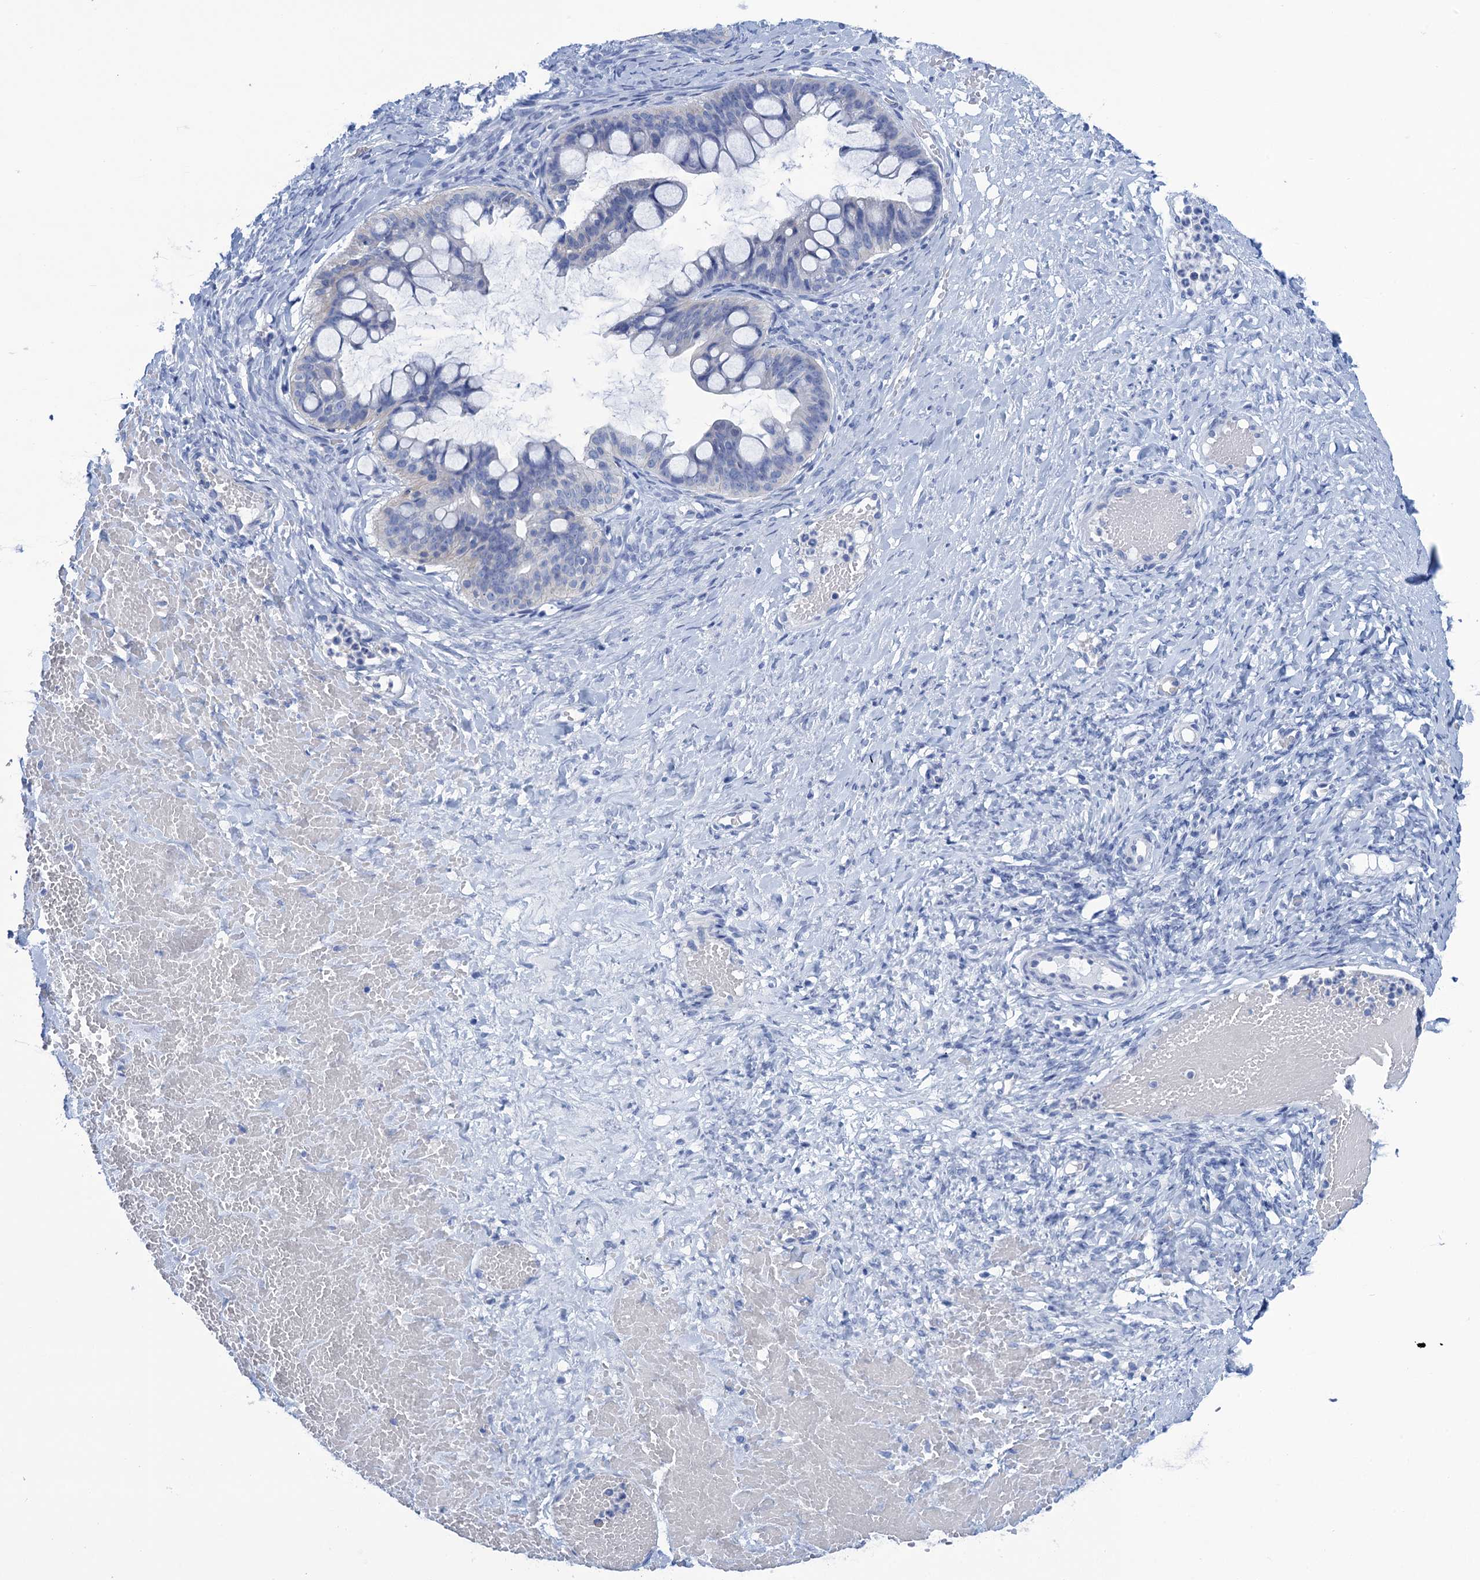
{"staining": {"intensity": "negative", "quantity": "none", "location": "none"}, "tissue": "ovarian cancer", "cell_type": "Tumor cells", "image_type": "cancer", "snomed": [{"axis": "morphology", "description": "Cystadenocarcinoma, mucinous, NOS"}, {"axis": "topography", "description": "Ovary"}], "caption": "Tumor cells are negative for brown protein staining in ovarian cancer.", "gene": "CALML5", "patient": {"sex": "female", "age": 73}}